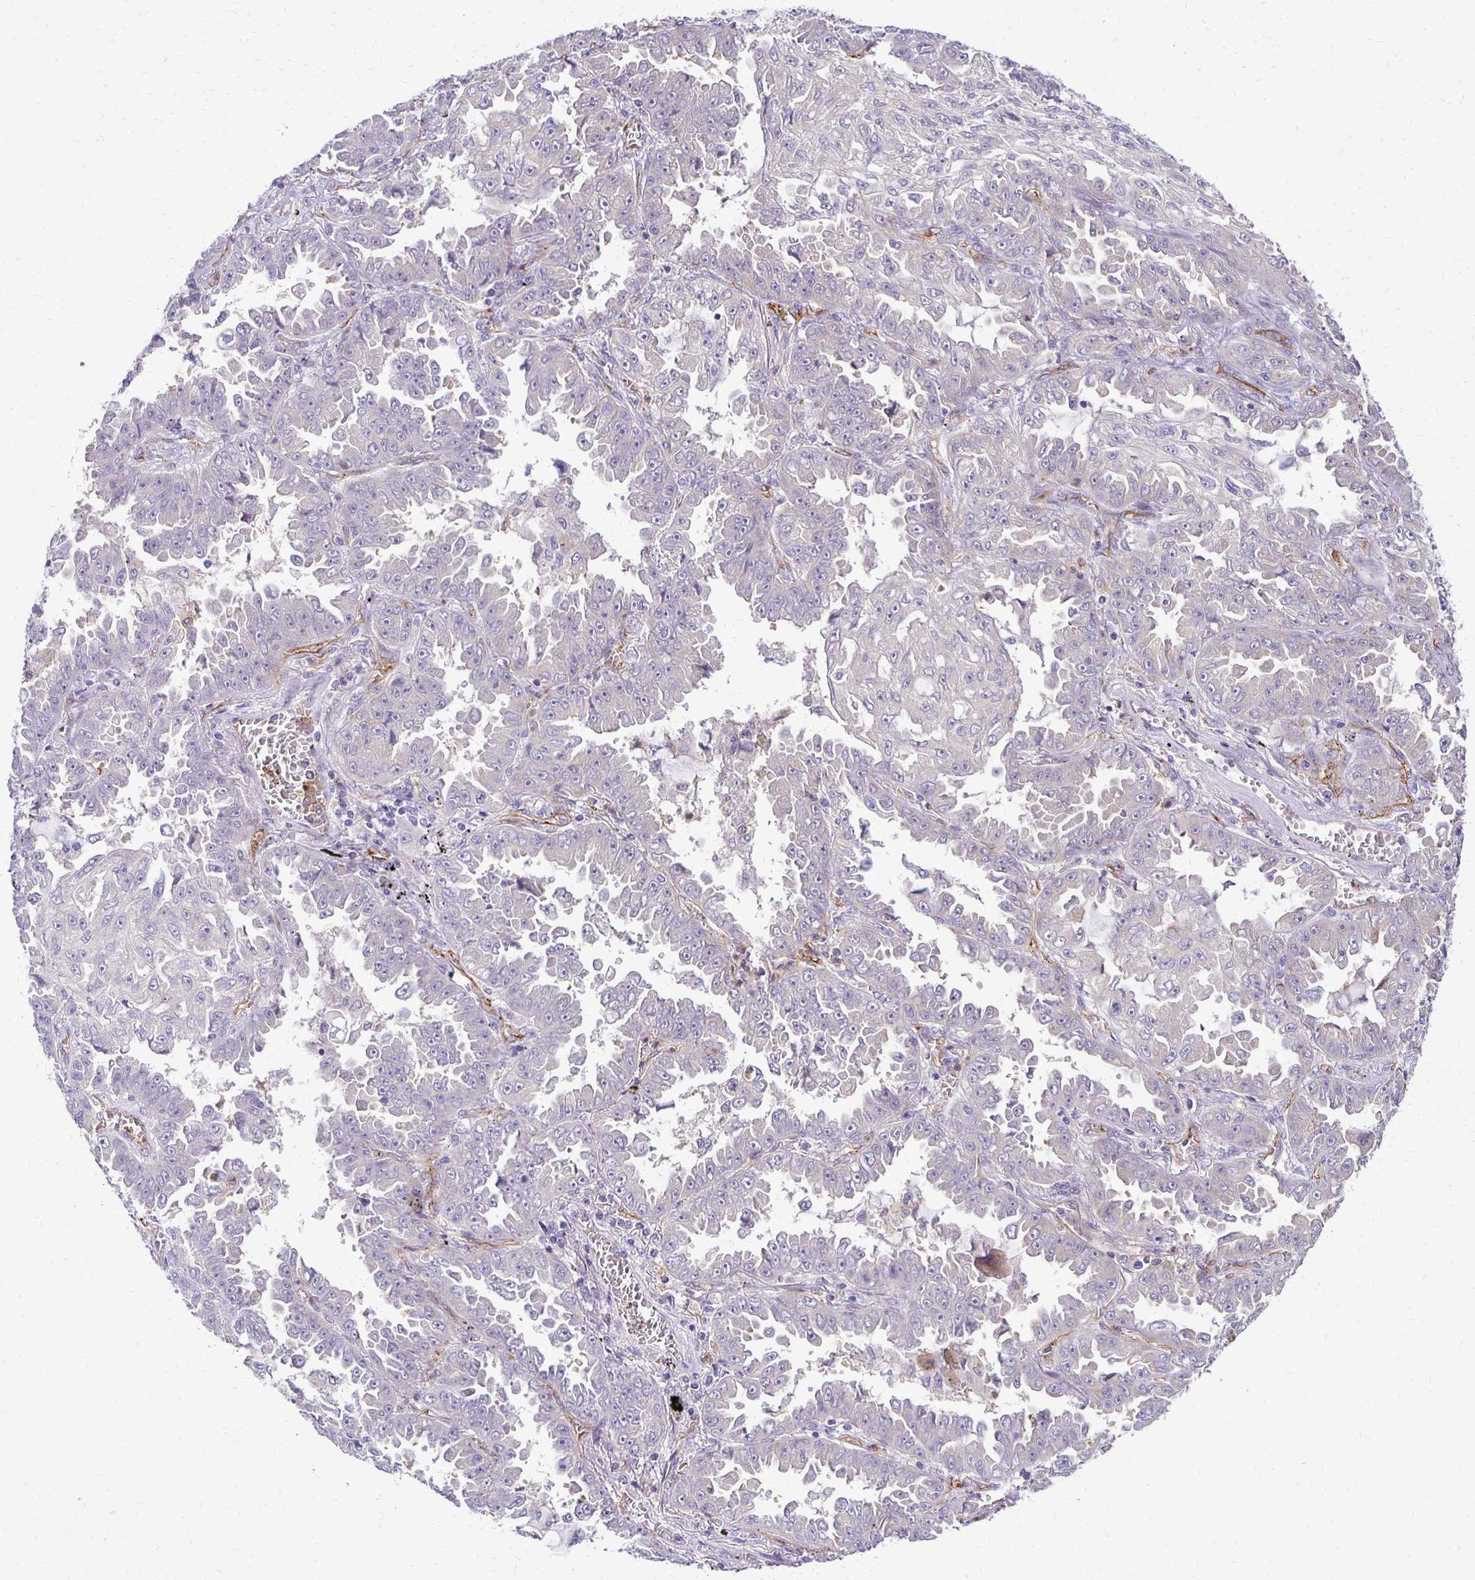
{"staining": {"intensity": "negative", "quantity": "none", "location": "none"}, "tissue": "lung cancer", "cell_type": "Tumor cells", "image_type": "cancer", "snomed": [{"axis": "morphology", "description": "Adenocarcinoma, NOS"}, {"axis": "topography", "description": "Lung"}], "caption": "The micrograph demonstrates no staining of tumor cells in lung cancer (adenocarcinoma).", "gene": "TTYH1", "patient": {"sex": "female", "age": 52}}